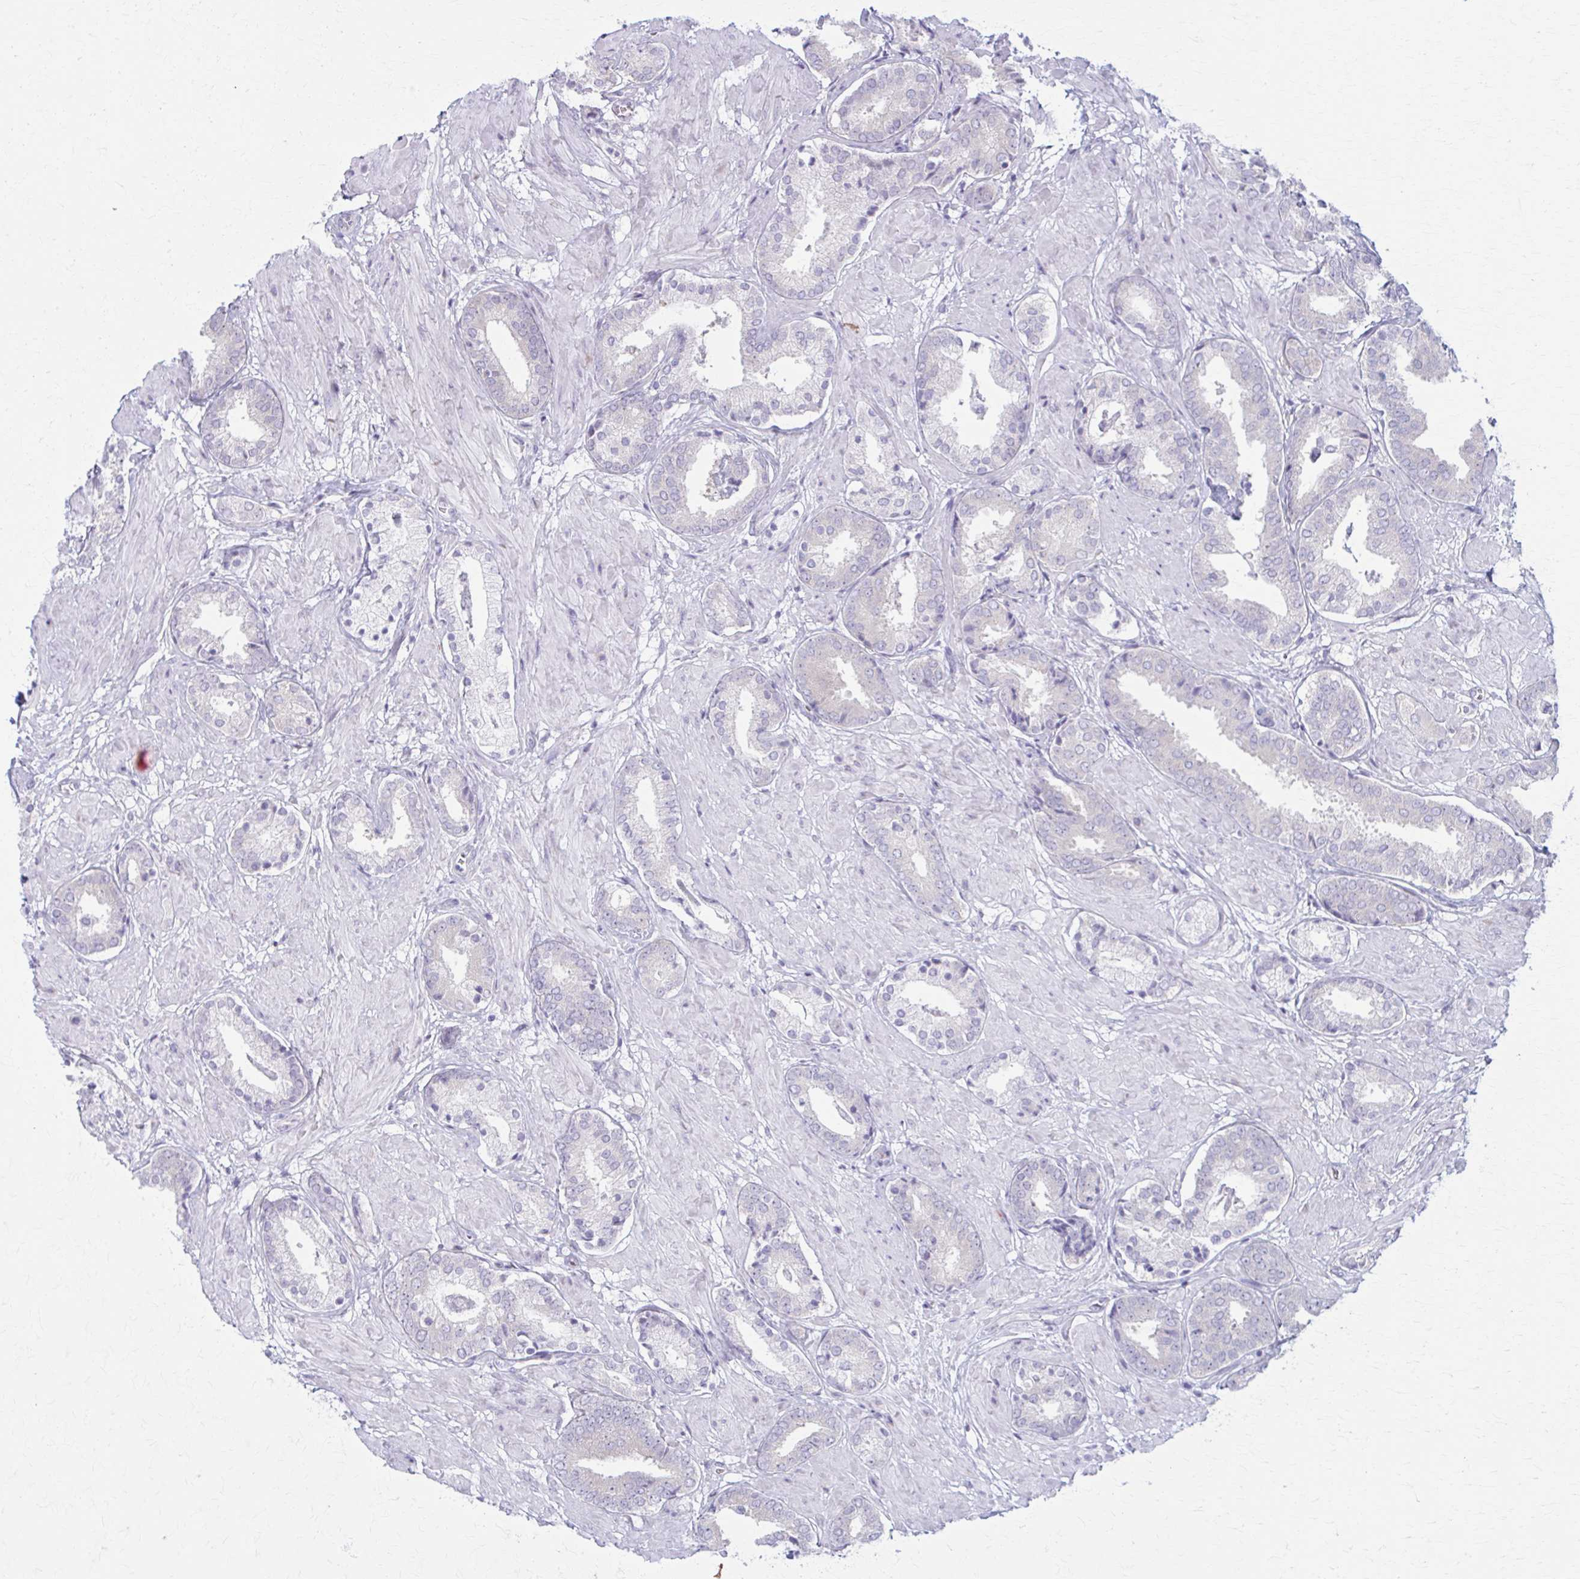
{"staining": {"intensity": "negative", "quantity": "none", "location": "none"}, "tissue": "prostate cancer", "cell_type": "Tumor cells", "image_type": "cancer", "snomed": [{"axis": "morphology", "description": "Adenocarcinoma, High grade"}, {"axis": "topography", "description": "Prostate"}], "caption": "DAB (3,3'-diaminobenzidine) immunohistochemical staining of human adenocarcinoma (high-grade) (prostate) shows no significant positivity in tumor cells. The staining is performed using DAB (3,3'-diaminobenzidine) brown chromogen with nuclei counter-stained in using hematoxylin.", "gene": "PRKRA", "patient": {"sex": "male", "age": 56}}